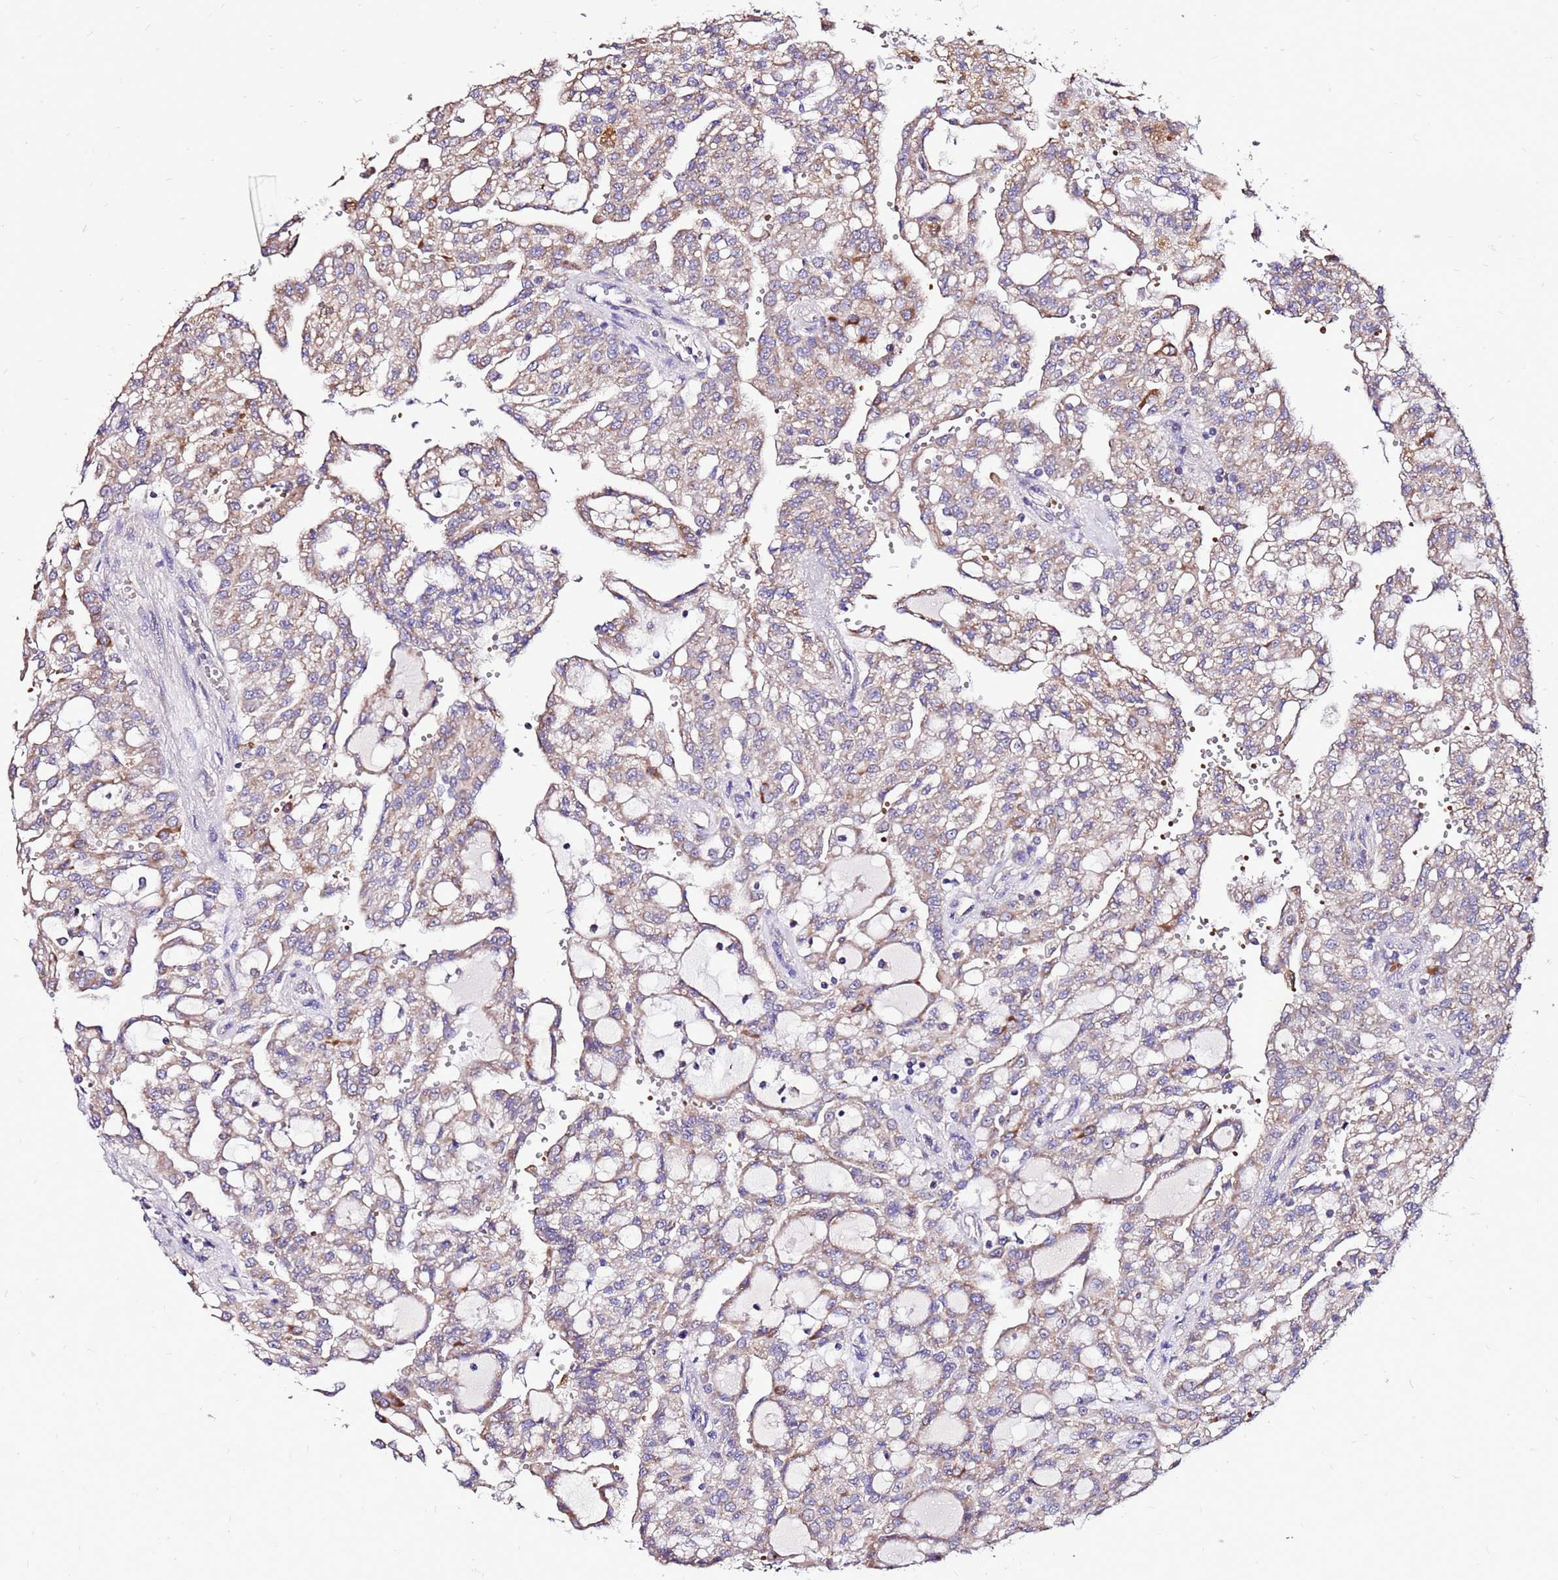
{"staining": {"intensity": "moderate", "quantity": "25%-75%", "location": "cytoplasmic/membranous"}, "tissue": "renal cancer", "cell_type": "Tumor cells", "image_type": "cancer", "snomed": [{"axis": "morphology", "description": "Adenocarcinoma, NOS"}, {"axis": "topography", "description": "Kidney"}], "caption": "Human renal cancer (adenocarcinoma) stained with a protein marker reveals moderate staining in tumor cells.", "gene": "SPSB3", "patient": {"sex": "male", "age": 63}}